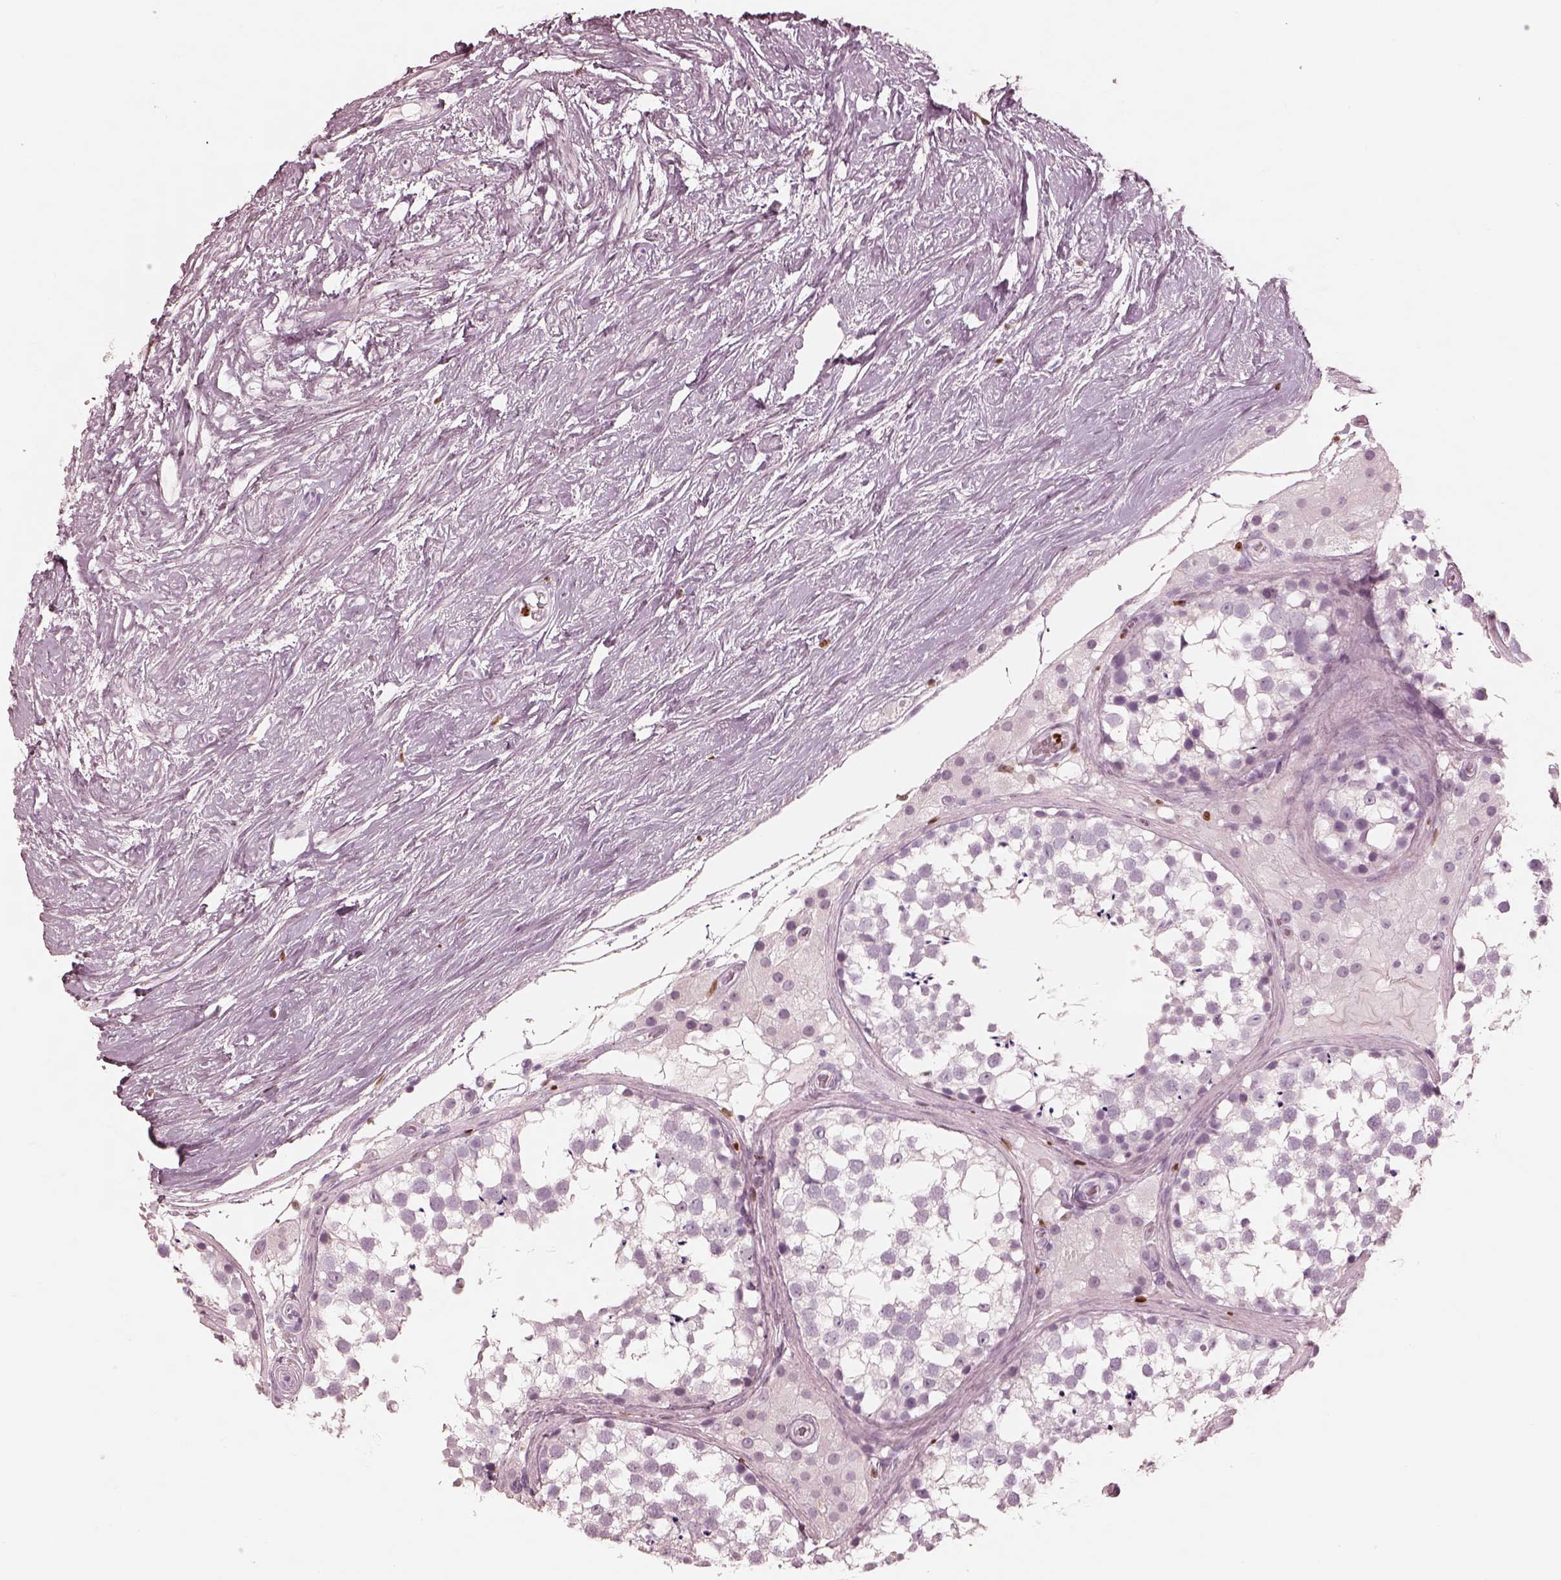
{"staining": {"intensity": "negative", "quantity": "none", "location": "none"}, "tissue": "testis", "cell_type": "Cells in seminiferous ducts", "image_type": "normal", "snomed": [{"axis": "morphology", "description": "Normal tissue, NOS"}, {"axis": "morphology", "description": "Seminoma, NOS"}, {"axis": "topography", "description": "Testis"}], "caption": "Micrograph shows no protein expression in cells in seminiferous ducts of unremarkable testis. (DAB immunohistochemistry, high magnification).", "gene": "ALOX5", "patient": {"sex": "male", "age": 65}}